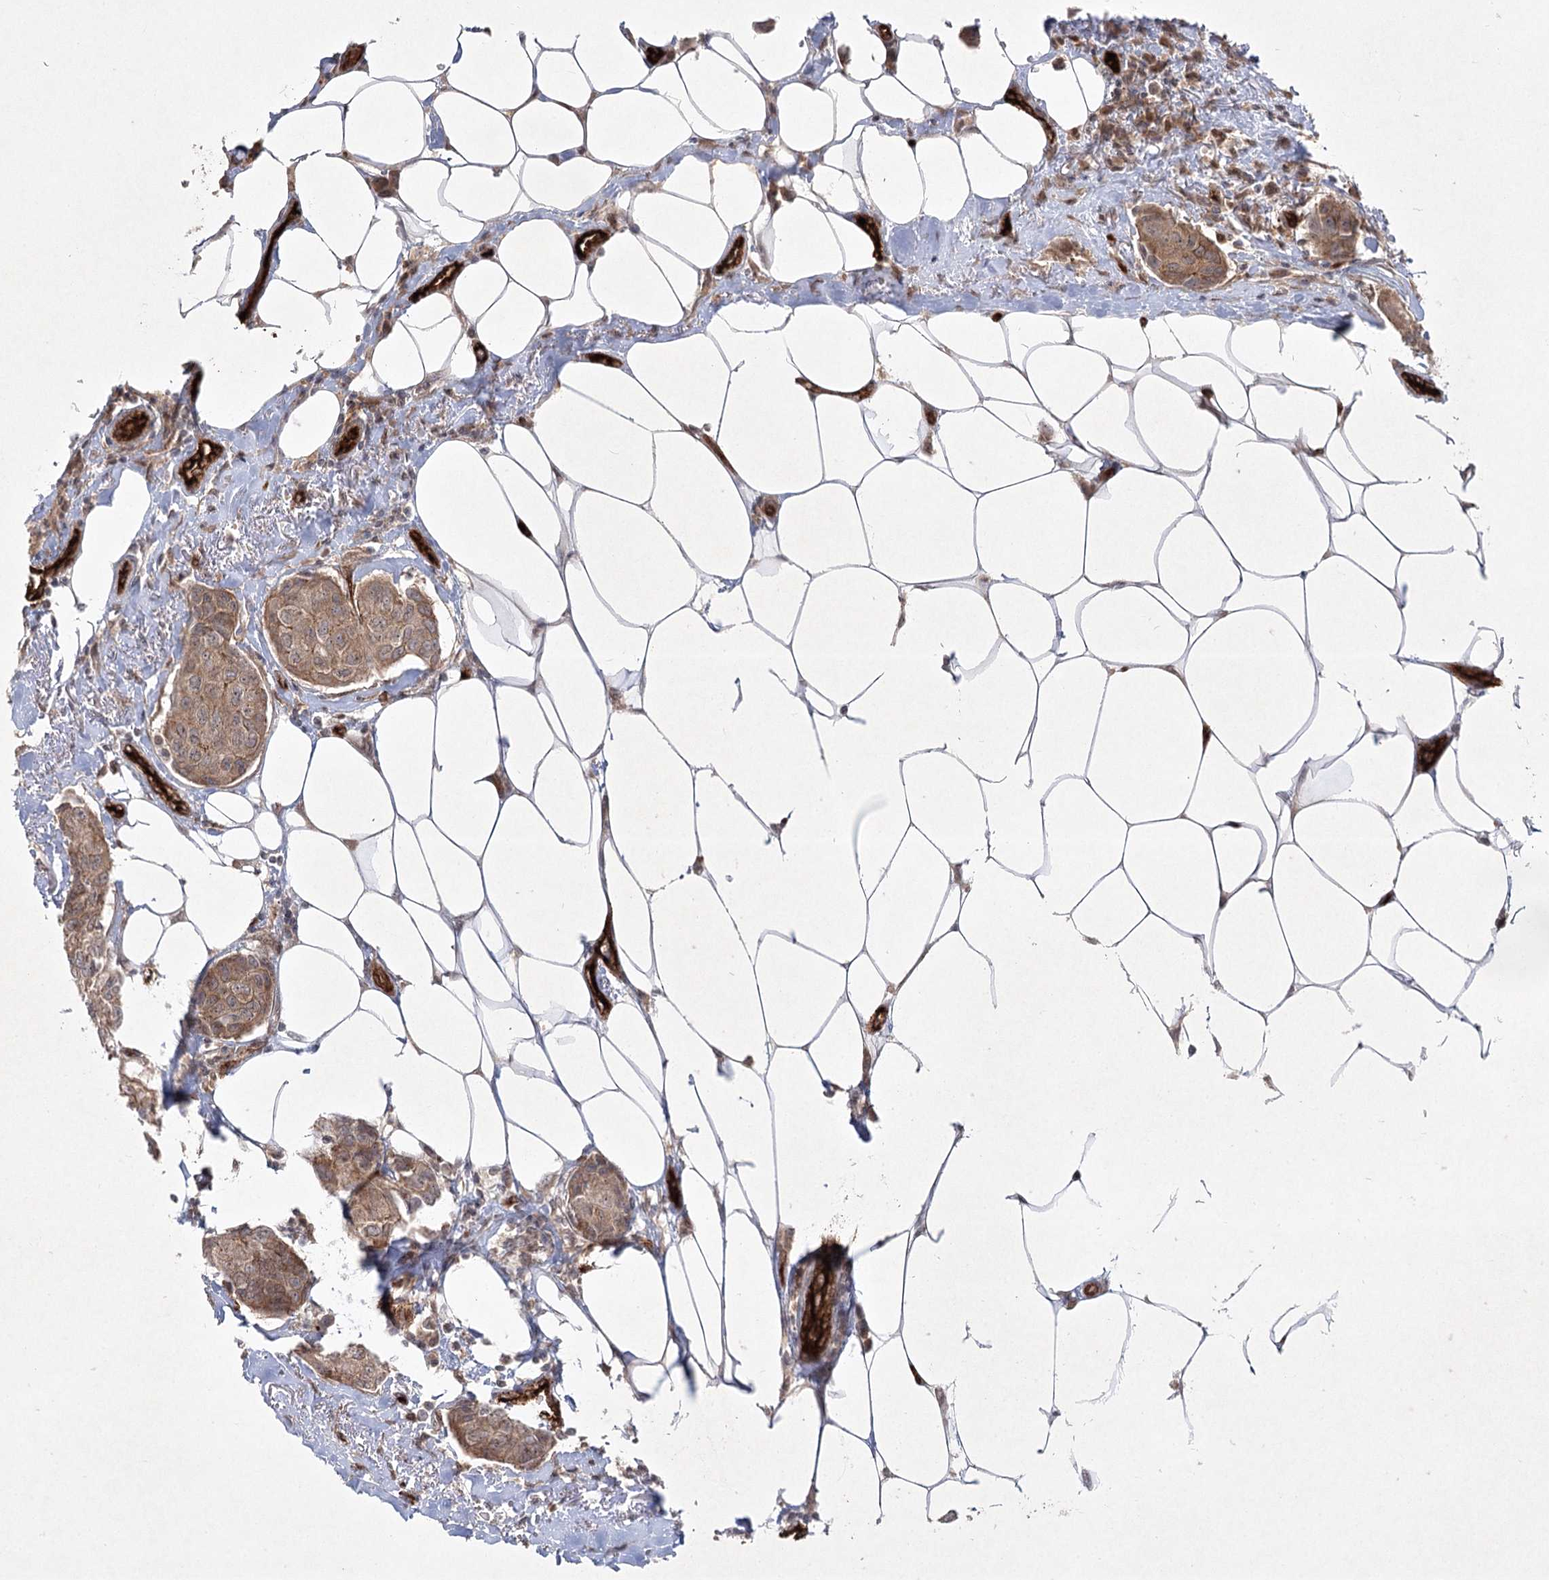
{"staining": {"intensity": "moderate", "quantity": ">75%", "location": "cytoplasmic/membranous"}, "tissue": "breast cancer", "cell_type": "Tumor cells", "image_type": "cancer", "snomed": [{"axis": "morphology", "description": "Duct carcinoma"}, {"axis": "topography", "description": "Breast"}], "caption": "IHC histopathology image of human breast cancer stained for a protein (brown), which exhibits medium levels of moderate cytoplasmic/membranous positivity in about >75% of tumor cells.", "gene": "ARHGAP31", "patient": {"sex": "female", "age": 80}}